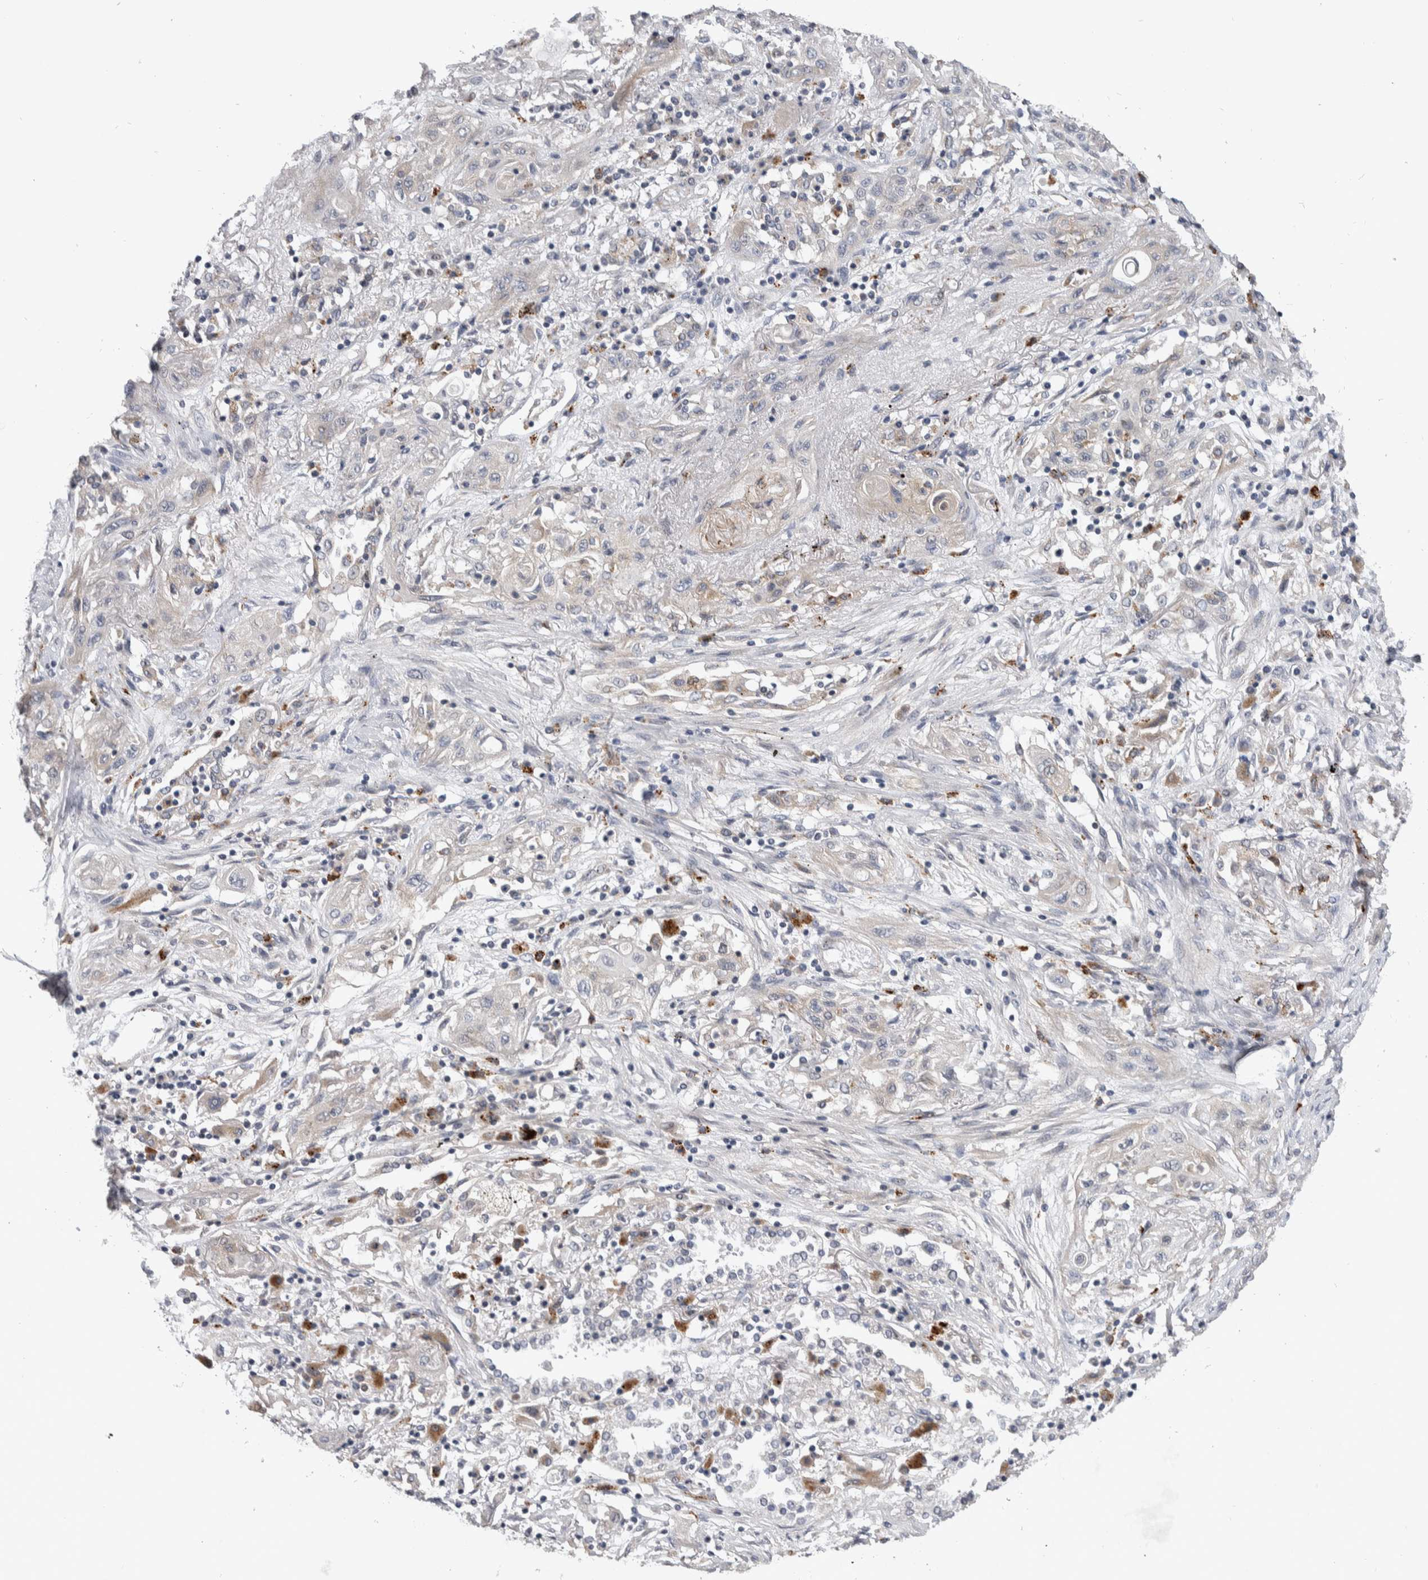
{"staining": {"intensity": "weak", "quantity": "<25%", "location": "cytoplasmic/membranous"}, "tissue": "lung cancer", "cell_type": "Tumor cells", "image_type": "cancer", "snomed": [{"axis": "morphology", "description": "Squamous cell carcinoma, NOS"}, {"axis": "topography", "description": "Lung"}], "caption": "Micrograph shows no protein positivity in tumor cells of lung cancer tissue. The staining was performed using DAB to visualize the protein expression in brown, while the nuclei were stained in blue with hematoxylin (Magnification: 20x).", "gene": "FAM83G", "patient": {"sex": "female", "age": 47}}